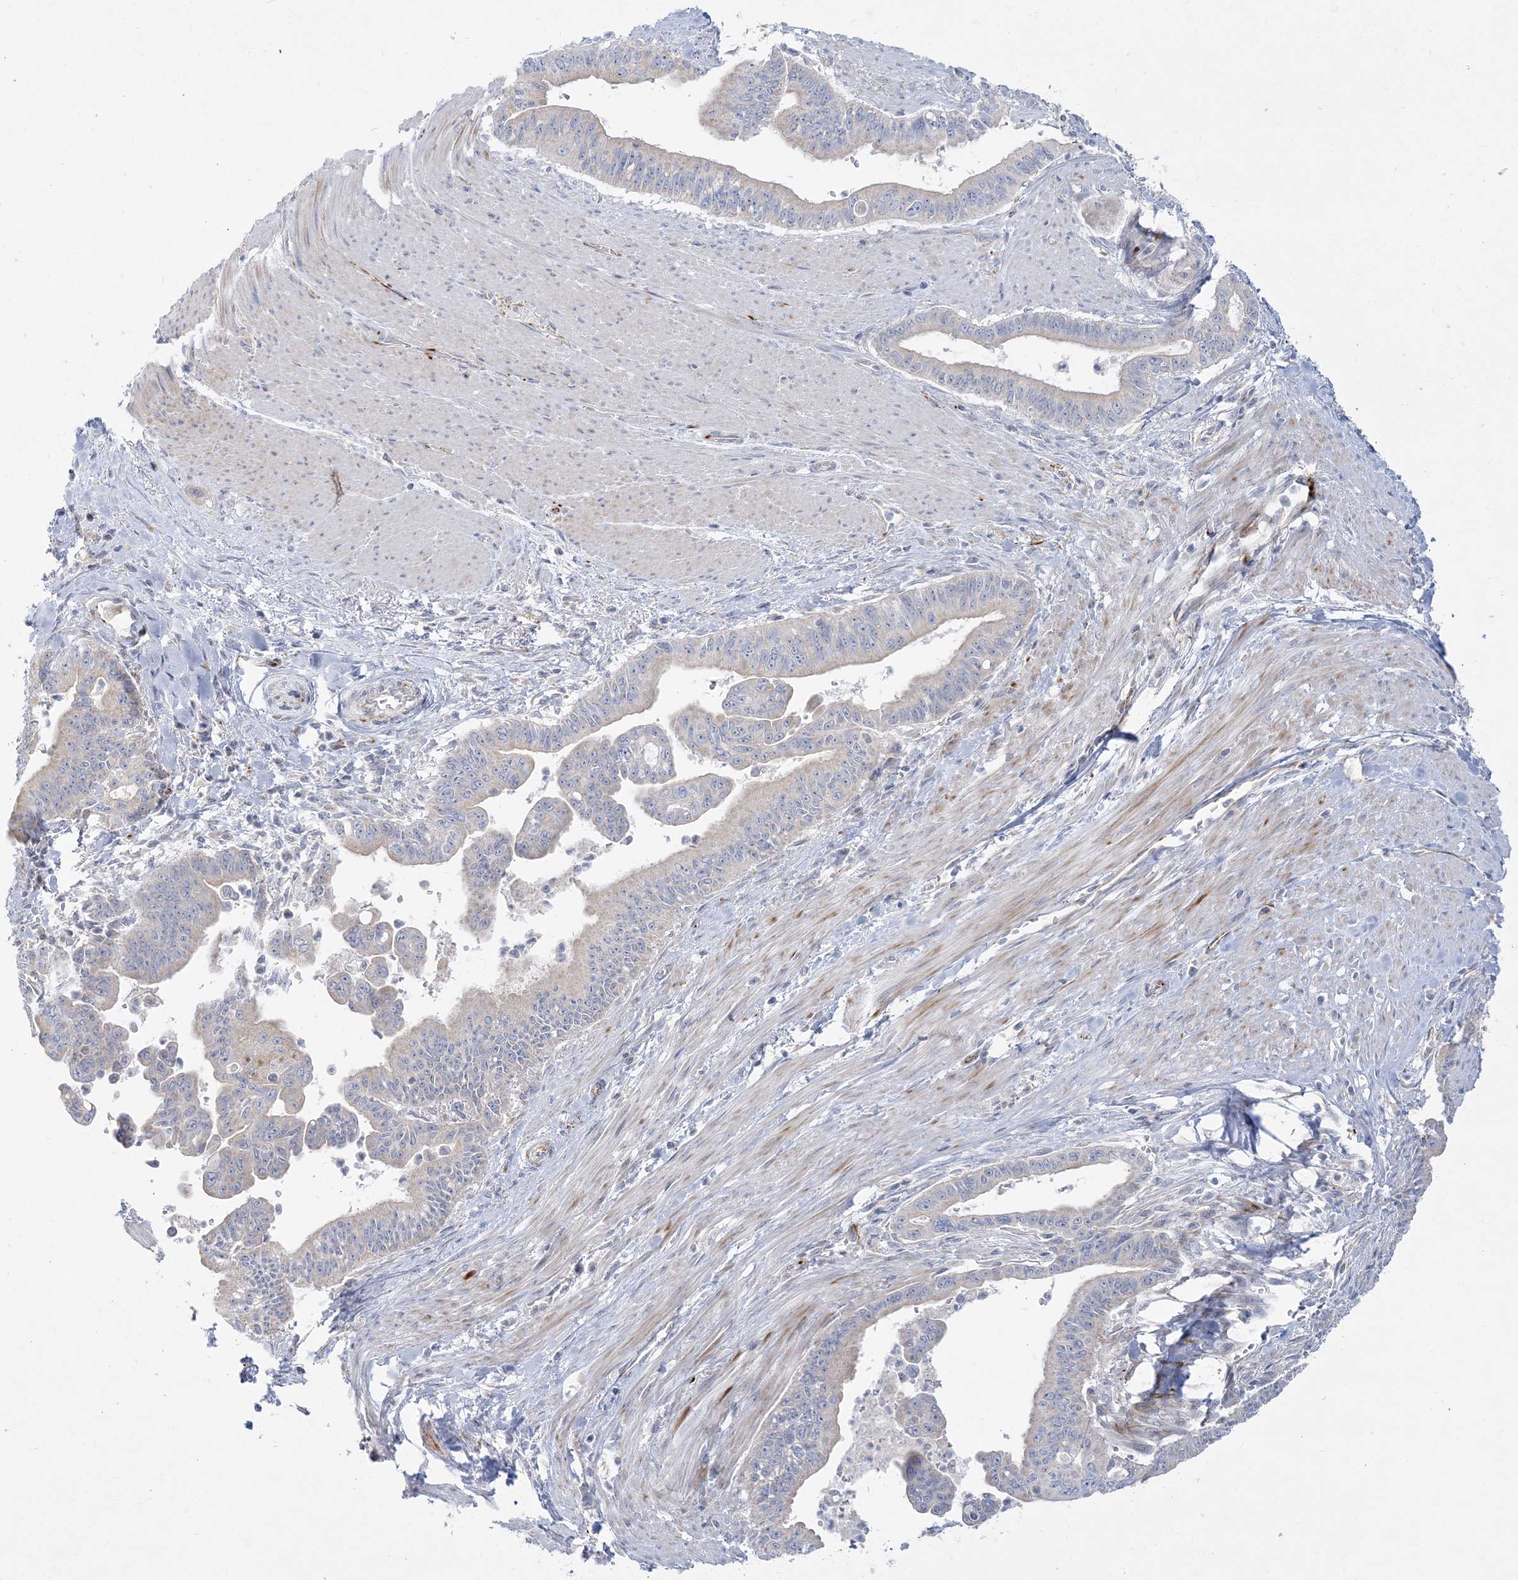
{"staining": {"intensity": "negative", "quantity": "none", "location": "none"}, "tissue": "pancreatic cancer", "cell_type": "Tumor cells", "image_type": "cancer", "snomed": [{"axis": "morphology", "description": "Adenocarcinoma, NOS"}, {"axis": "topography", "description": "Pancreas"}], "caption": "Immunohistochemical staining of adenocarcinoma (pancreatic) exhibits no significant positivity in tumor cells.", "gene": "GPAT2", "patient": {"sex": "male", "age": 70}}